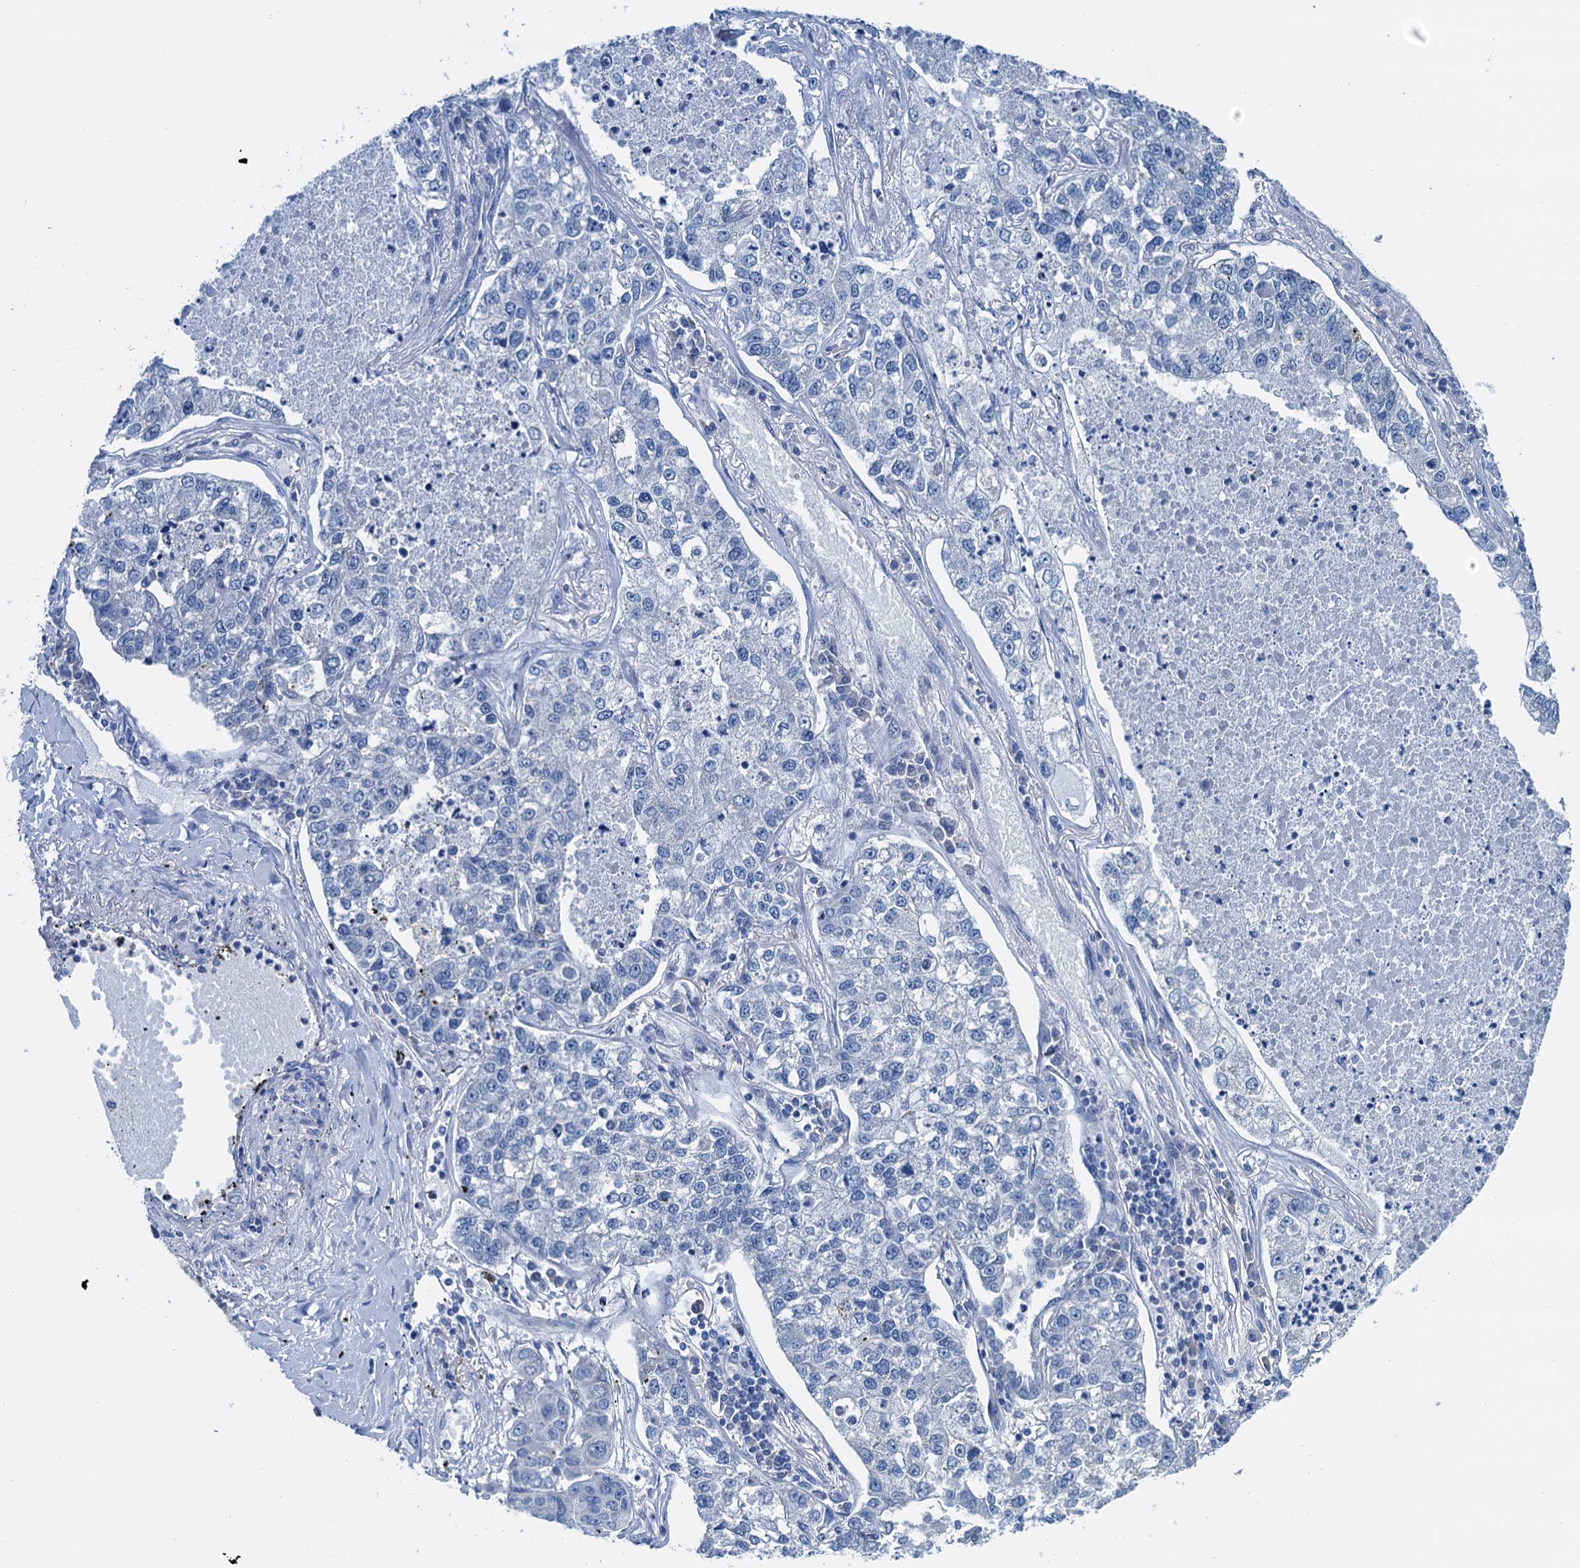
{"staining": {"intensity": "negative", "quantity": "none", "location": "none"}, "tissue": "lung cancer", "cell_type": "Tumor cells", "image_type": "cancer", "snomed": [{"axis": "morphology", "description": "Adenocarcinoma, NOS"}, {"axis": "topography", "description": "Lung"}], "caption": "Tumor cells are negative for protein expression in human adenocarcinoma (lung).", "gene": "ELAC1", "patient": {"sex": "male", "age": 49}}